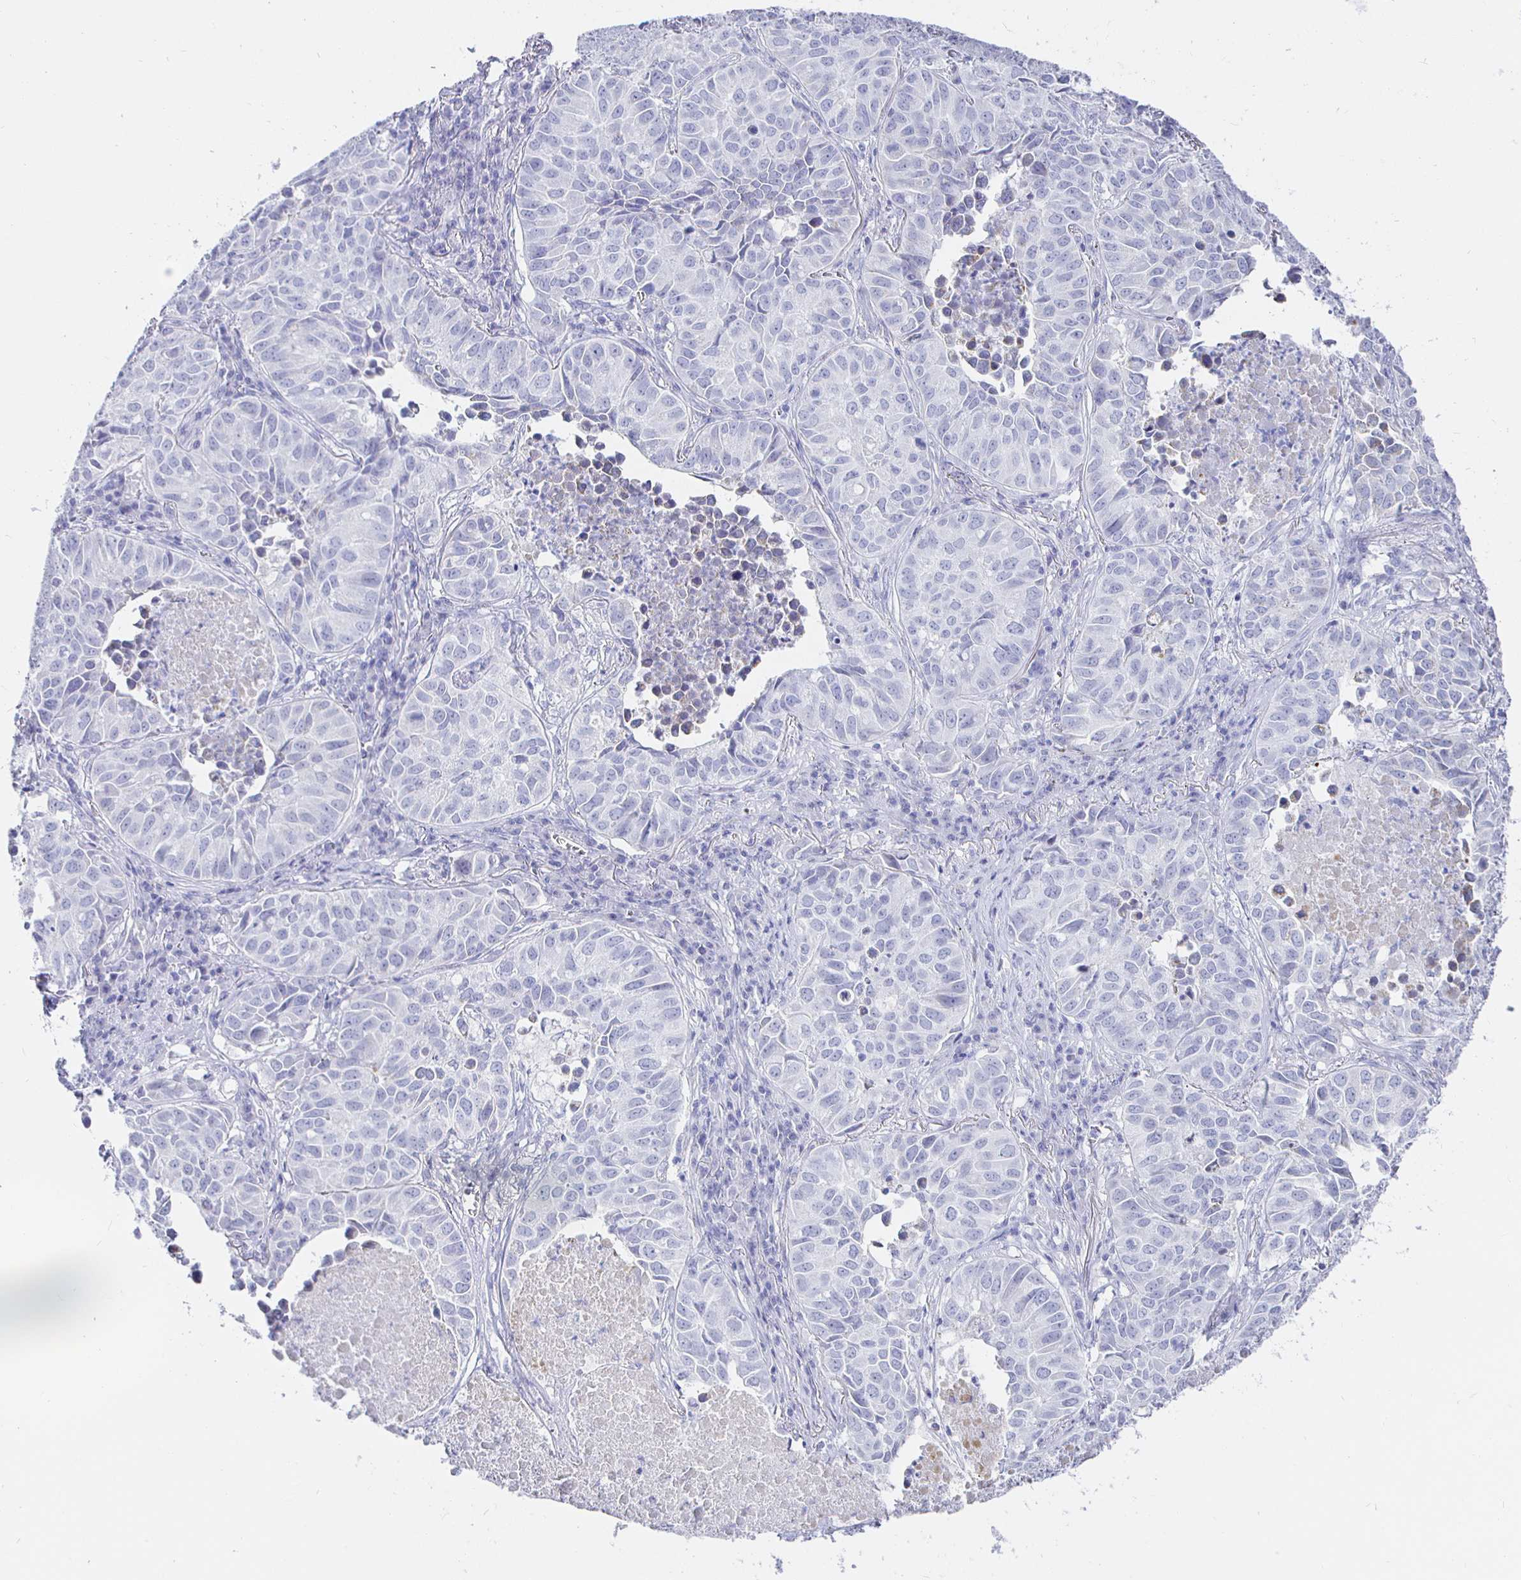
{"staining": {"intensity": "negative", "quantity": "none", "location": "none"}, "tissue": "lung cancer", "cell_type": "Tumor cells", "image_type": "cancer", "snomed": [{"axis": "morphology", "description": "Adenocarcinoma, NOS"}, {"axis": "topography", "description": "Lung"}], "caption": "A high-resolution histopathology image shows IHC staining of lung adenocarcinoma, which demonstrates no significant expression in tumor cells. The staining is performed using DAB brown chromogen with nuclei counter-stained in using hematoxylin.", "gene": "CR2", "patient": {"sex": "female", "age": 50}}